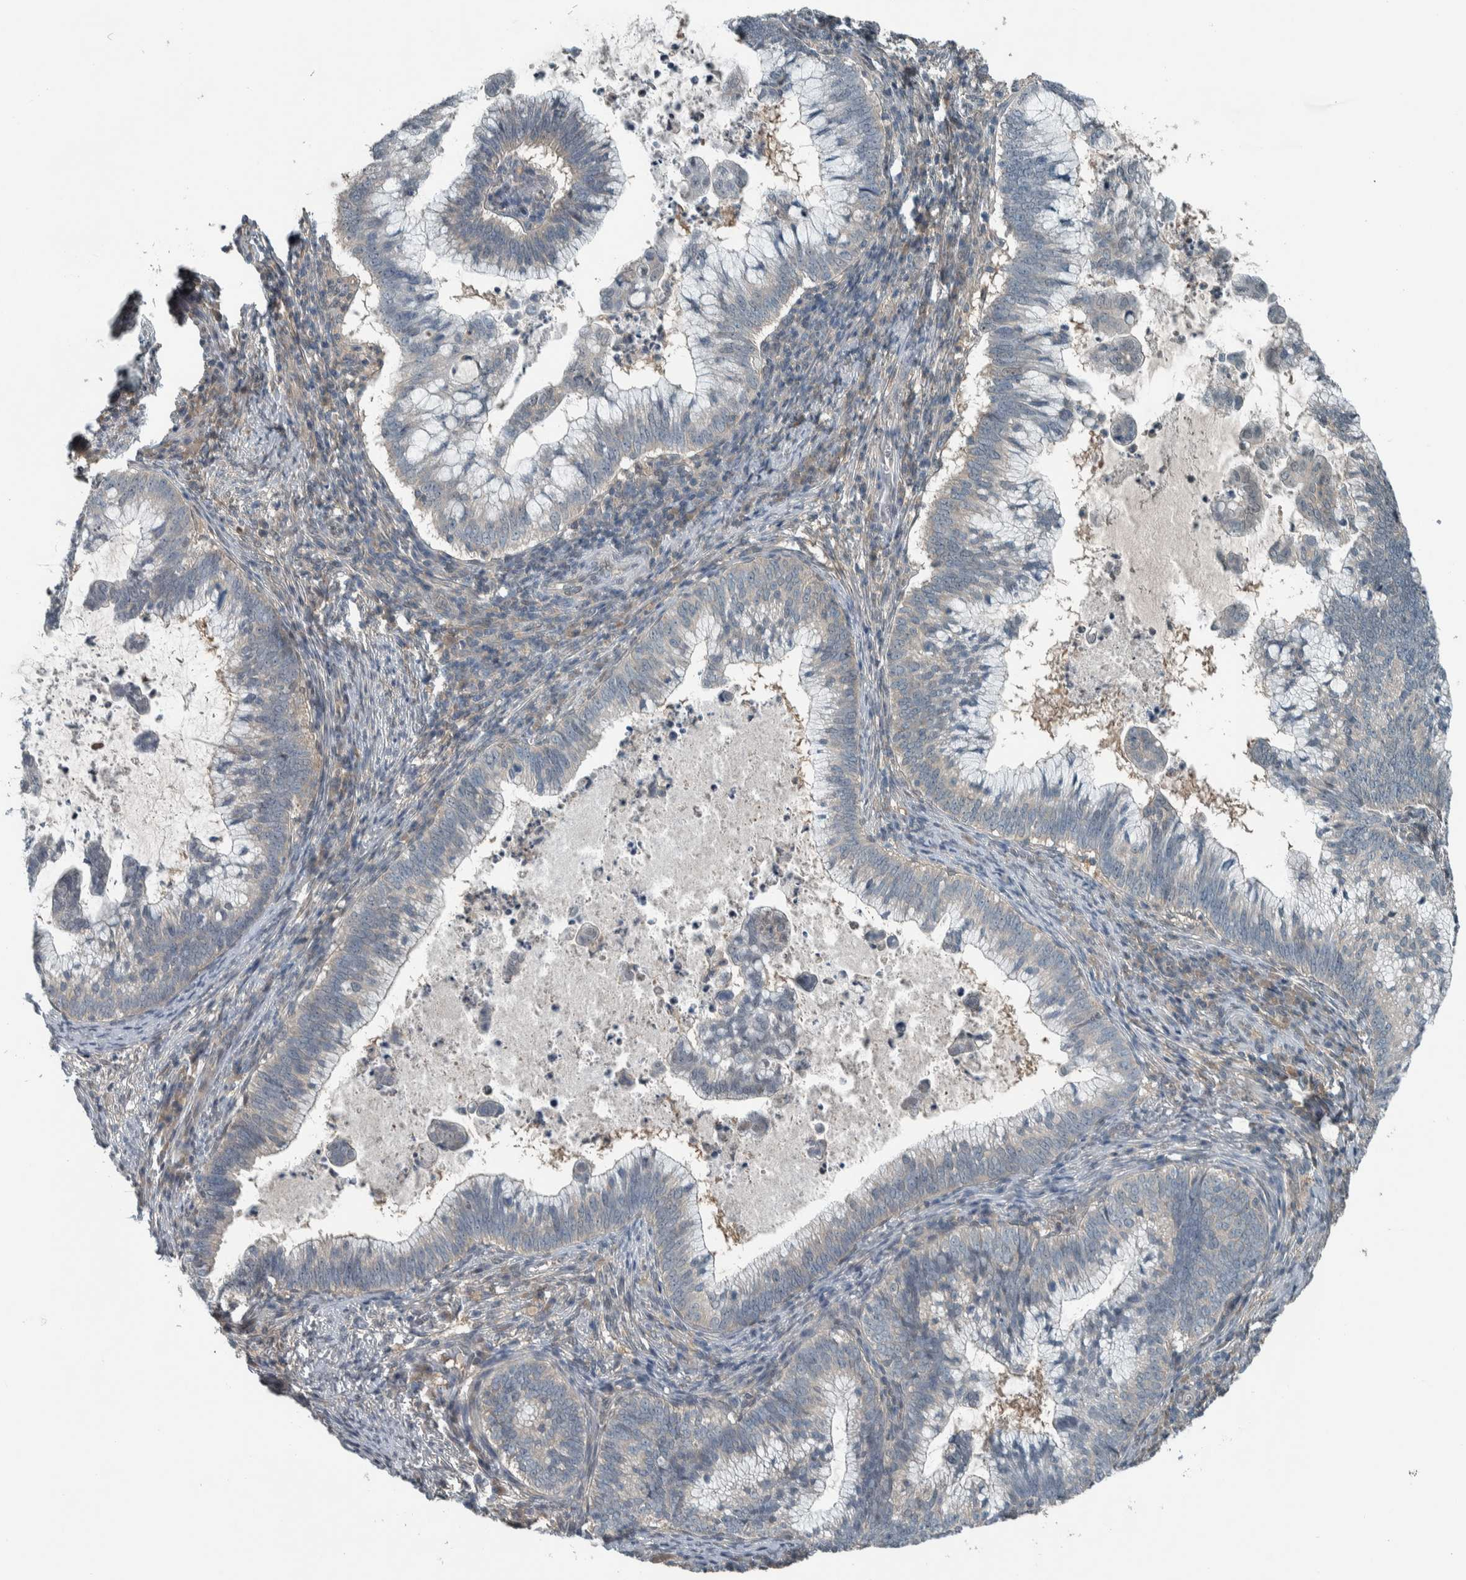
{"staining": {"intensity": "negative", "quantity": "none", "location": "none"}, "tissue": "cervical cancer", "cell_type": "Tumor cells", "image_type": "cancer", "snomed": [{"axis": "morphology", "description": "Adenocarcinoma, NOS"}, {"axis": "topography", "description": "Cervix"}], "caption": "A high-resolution micrograph shows immunohistochemistry (IHC) staining of cervical cancer, which exhibits no significant expression in tumor cells. (Brightfield microscopy of DAB IHC at high magnification).", "gene": "ALAD", "patient": {"sex": "female", "age": 36}}